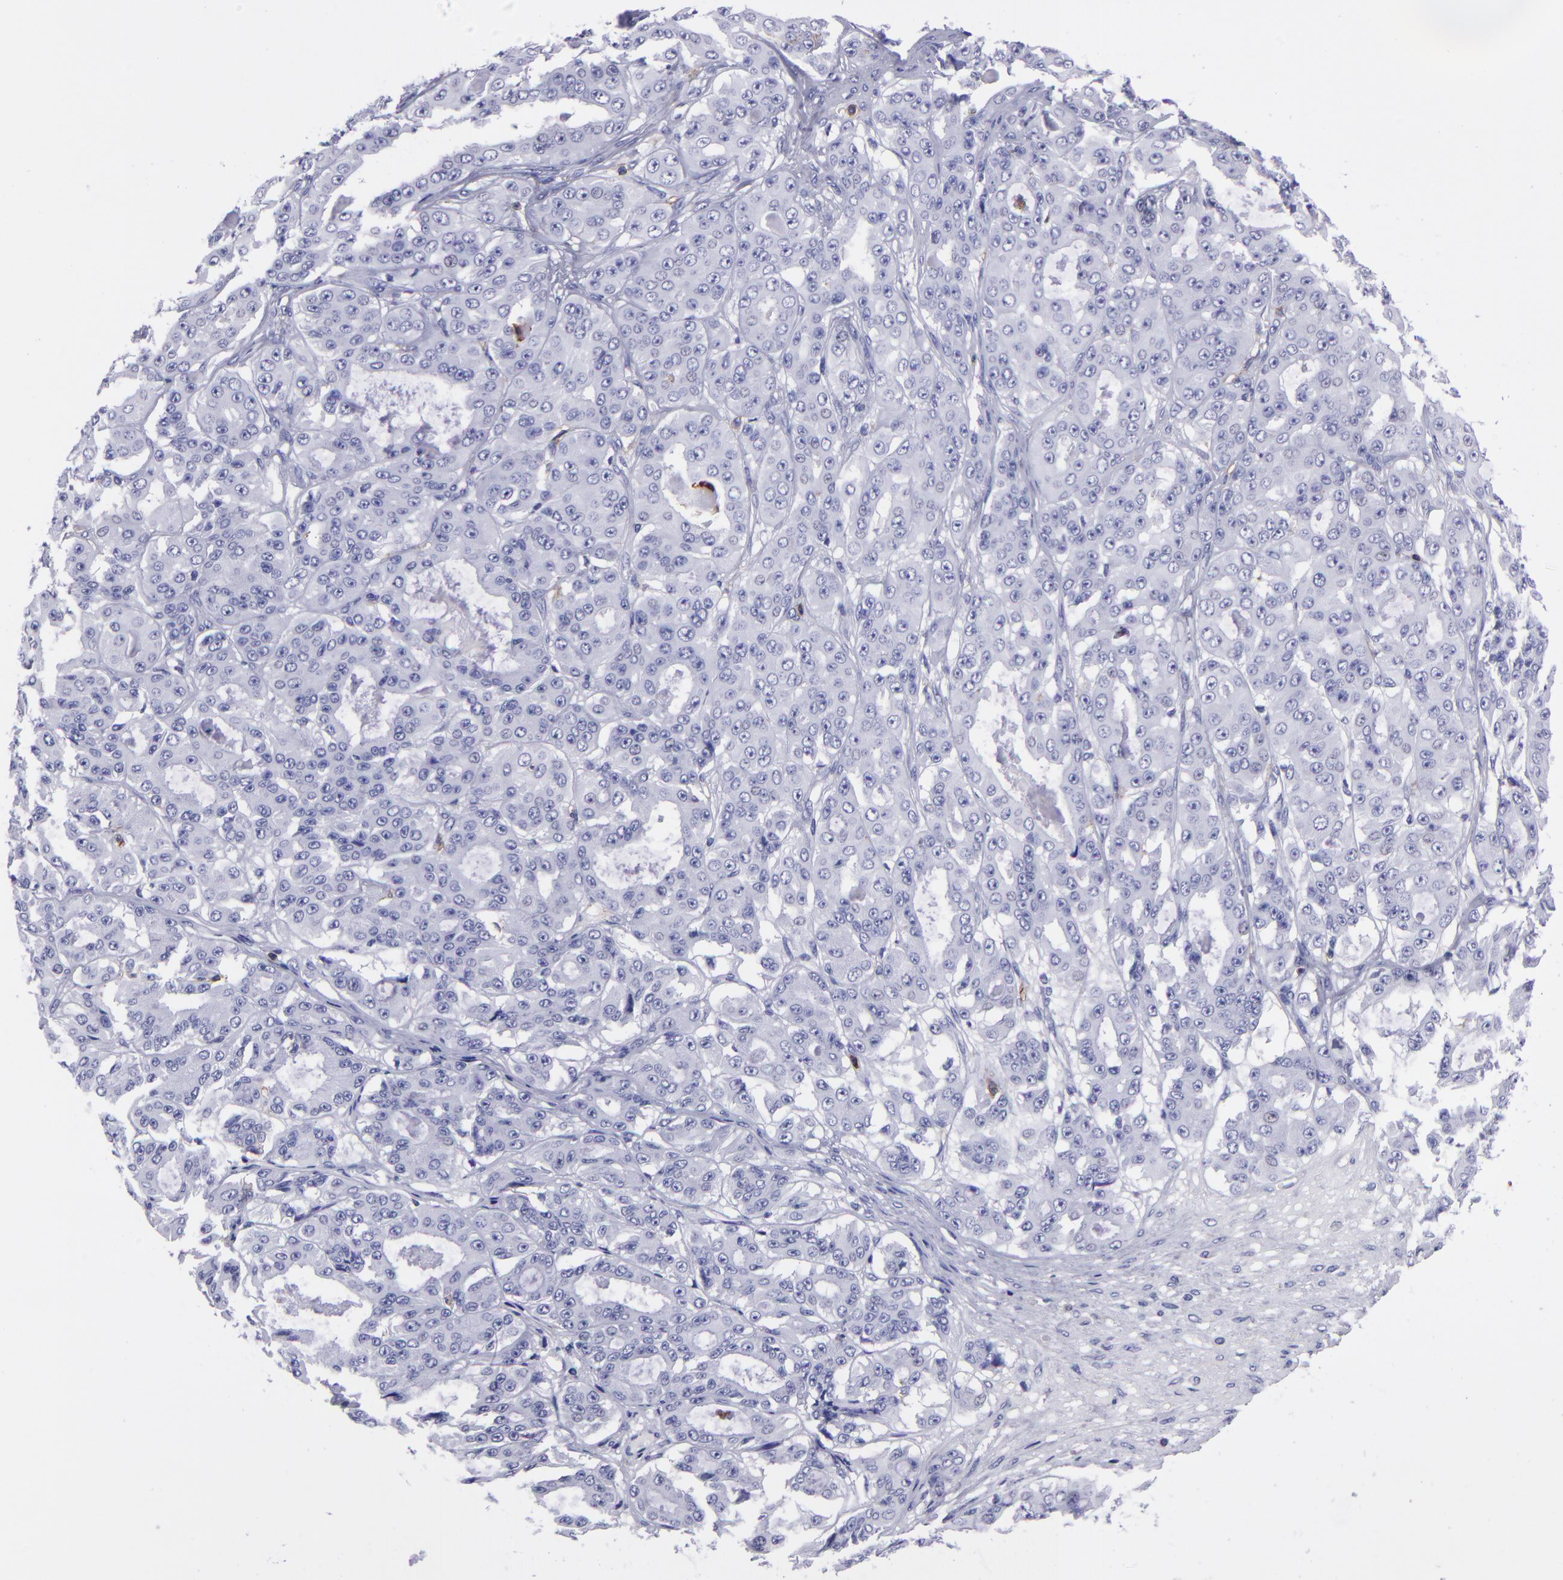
{"staining": {"intensity": "negative", "quantity": "none", "location": "none"}, "tissue": "ovarian cancer", "cell_type": "Tumor cells", "image_type": "cancer", "snomed": [{"axis": "morphology", "description": "Carcinoma, endometroid"}, {"axis": "topography", "description": "Ovary"}], "caption": "This is an IHC photomicrograph of human ovarian cancer. There is no staining in tumor cells.", "gene": "ICAM3", "patient": {"sex": "female", "age": 61}}